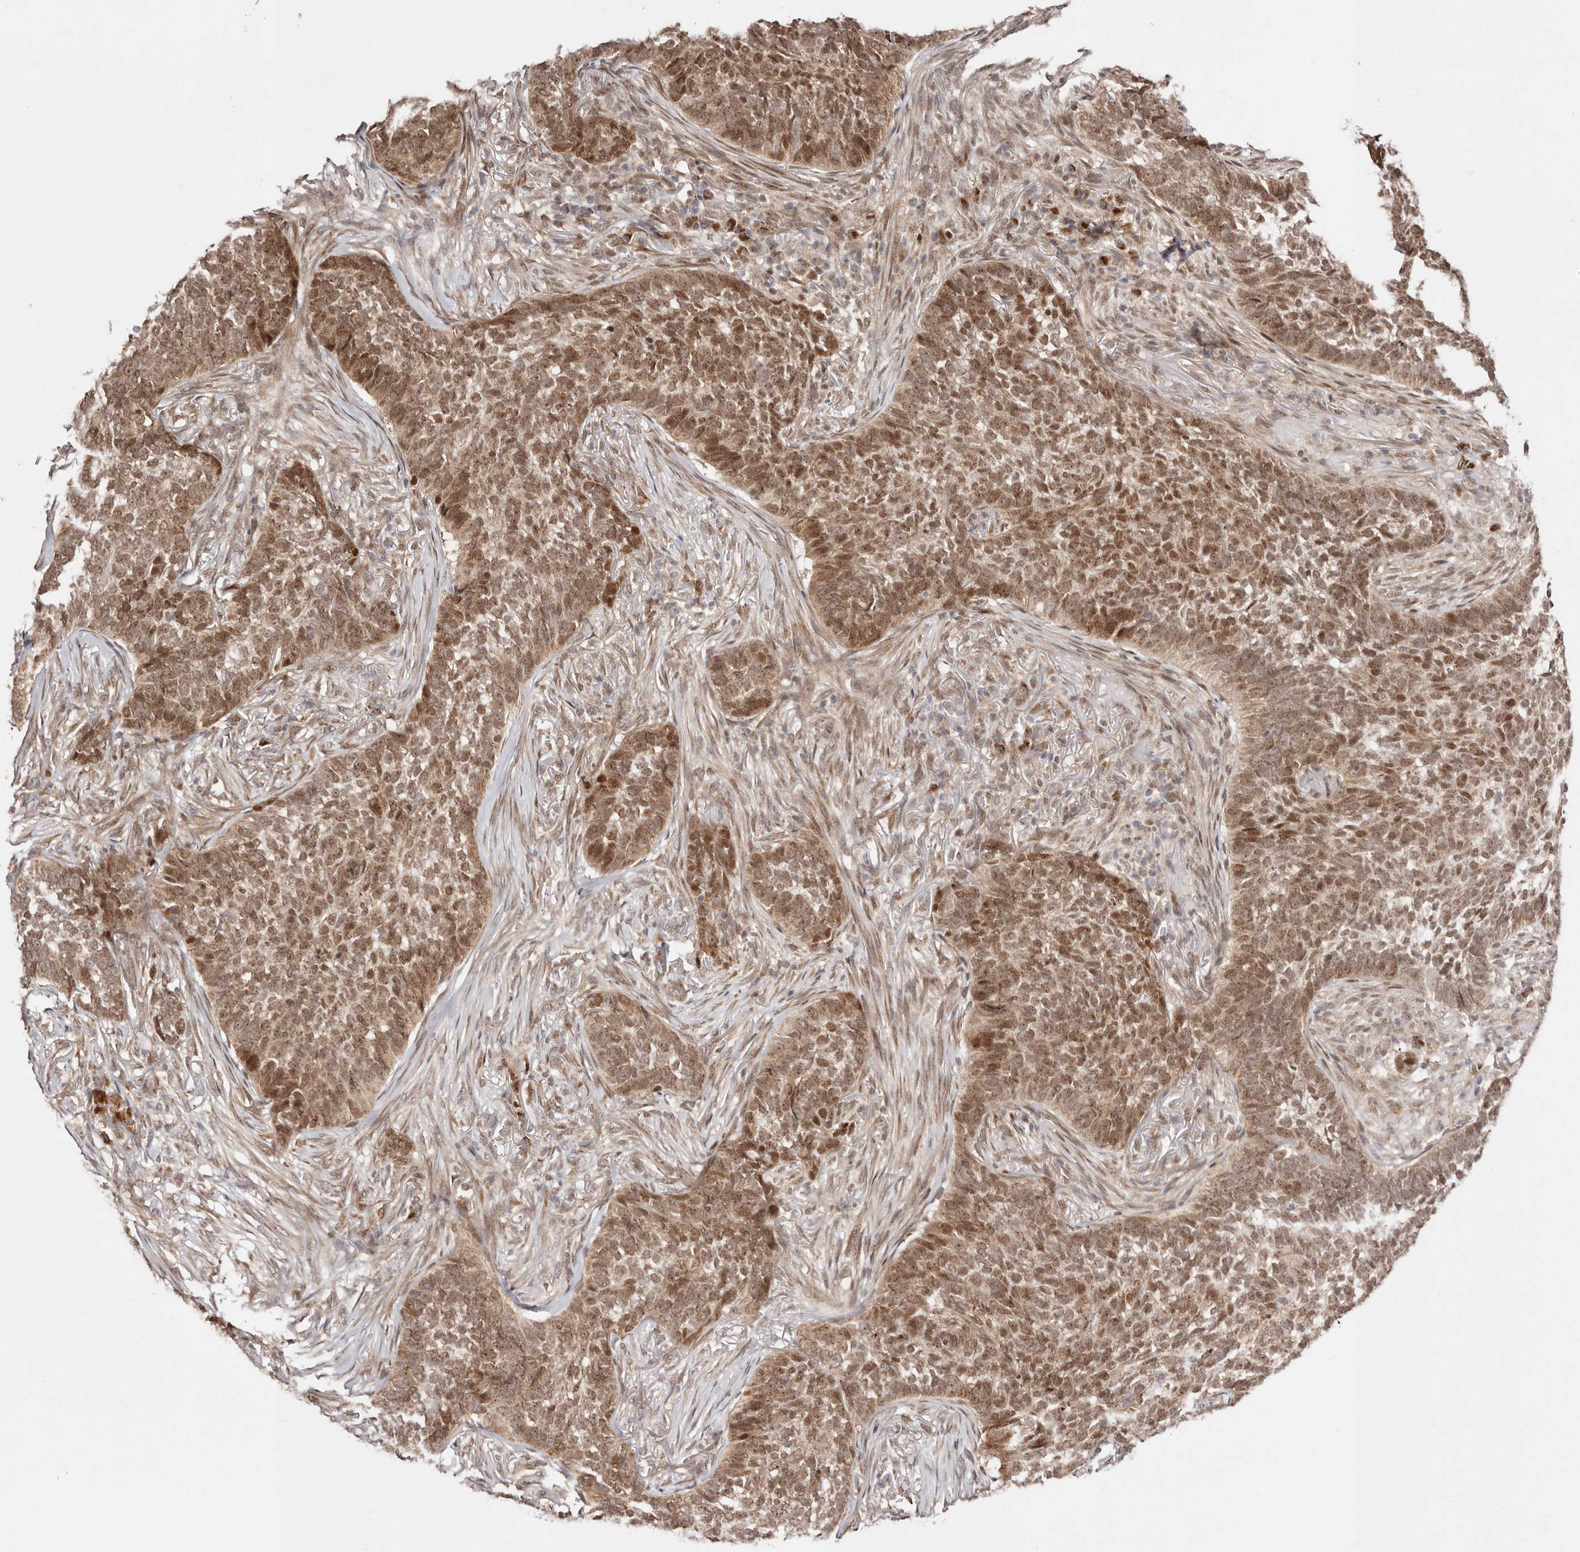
{"staining": {"intensity": "moderate", "quantity": ">75%", "location": "cytoplasmic/membranous,nuclear"}, "tissue": "skin cancer", "cell_type": "Tumor cells", "image_type": "cancer", "snomed": [{"axis": "morphology", "description": "Basal cell carcinoma"}, {"axis": "topography", "description": "Skin"}], "caption": "A micrograph of skin basal cell carcinoma stained for a protein demonstrates moderate cytoplasmic/membranous and nuclear brown staining in tumor cells.", "gene": "EGR3", "patient": {"sex": "male", "age": 85}}